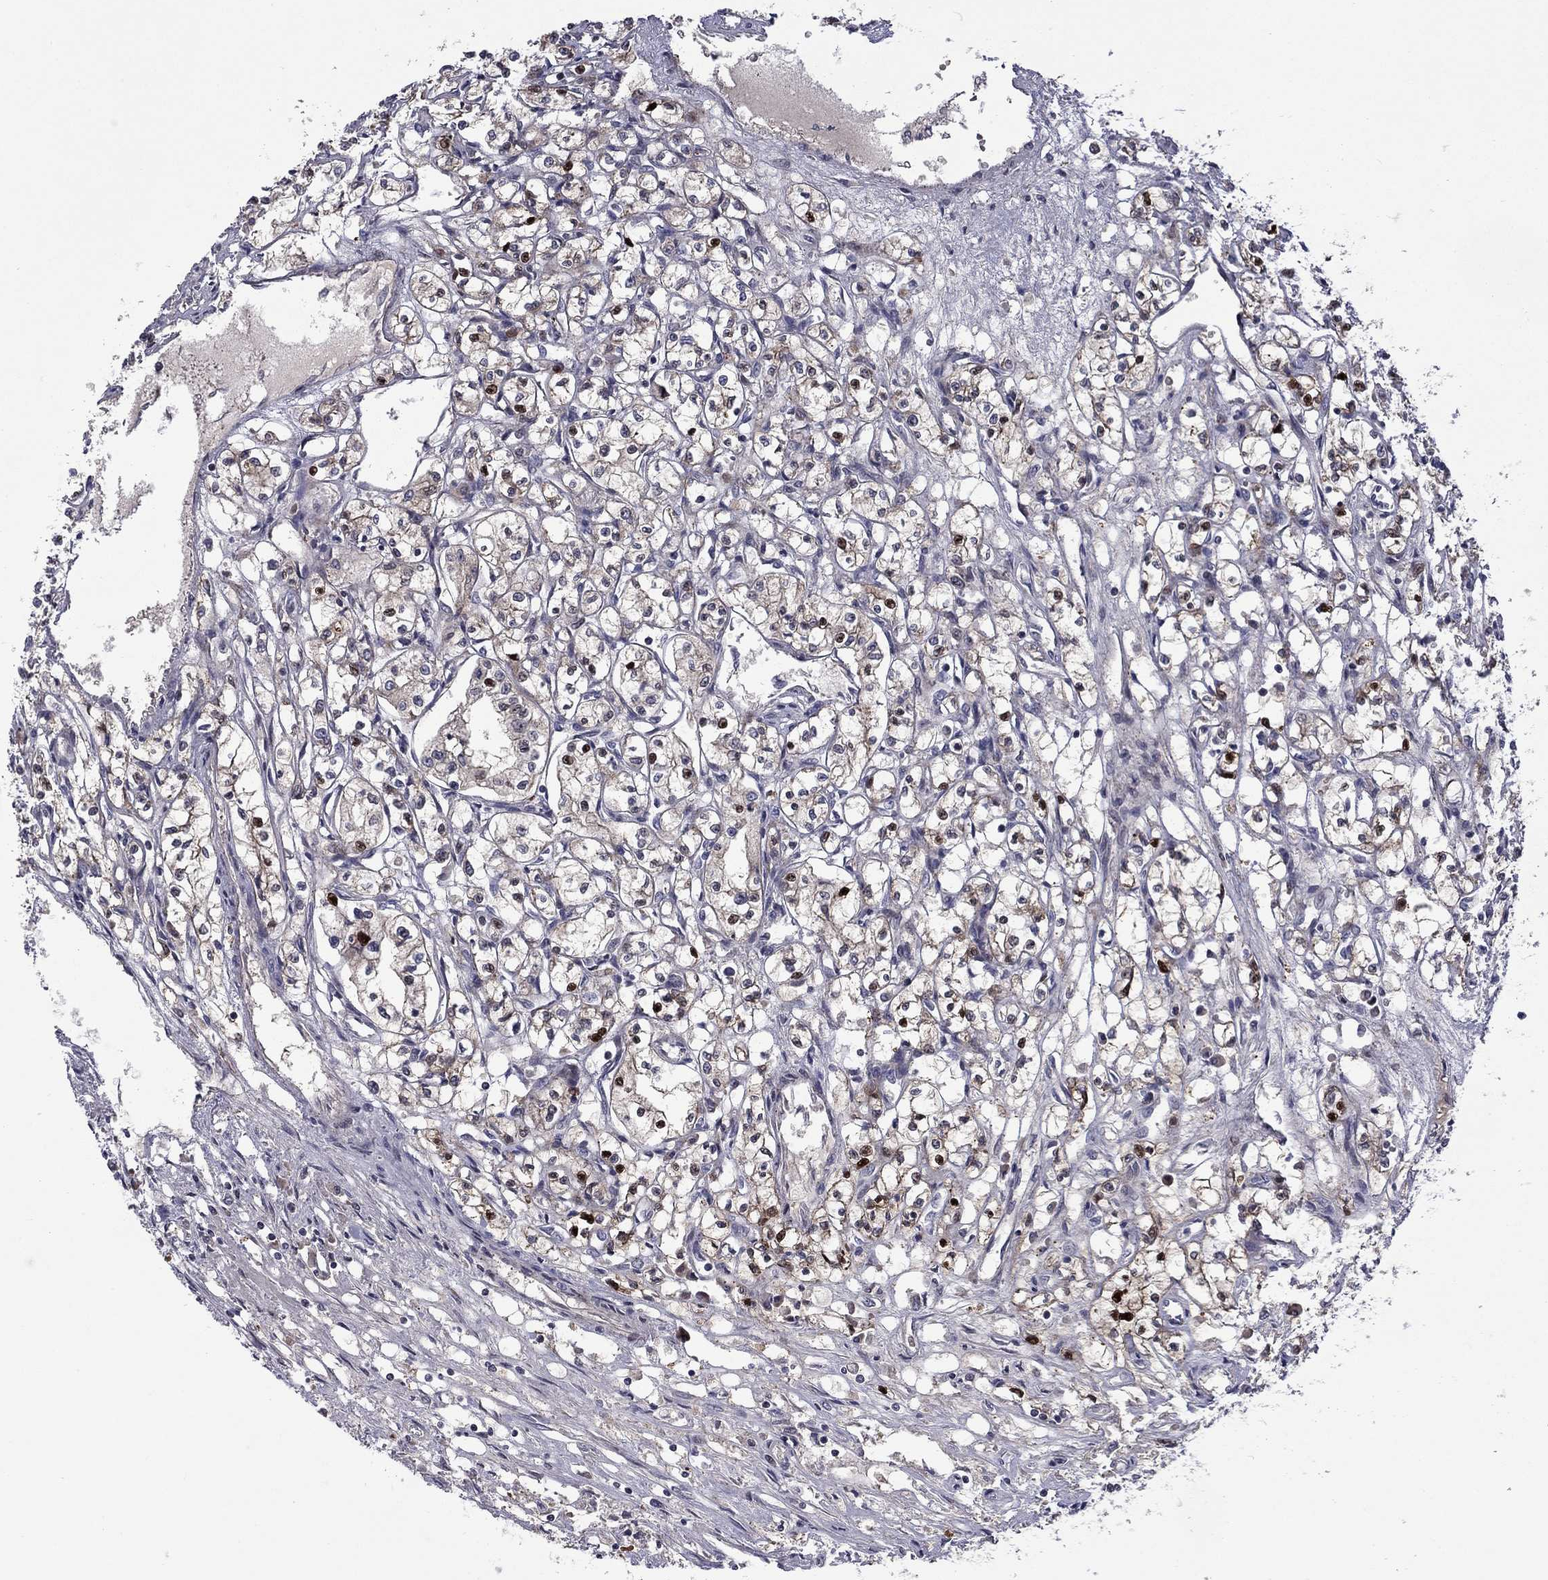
{"staining": {"intensity": "moderate", "quantity": "<25%", "location": "cytoplasmic/membranous,nuclear"}, "tissue": "renal cancer", "cell_type": "Tumor cells", "image_type": "cancer", "snomed": [{"axis": "morphology", "description": "Adenocarcinoma, NOS"}, {"axis": "topography", "description": "Kidney"}], "caption": "Tumor cells reveal low levels of moderate cytoplasmic/membranous and nuclear staining in approximately <25% of cells in adenocarcinoma (renal).", "gene": "HDAC4", "patient": {"sex": "male", "age": 56}}